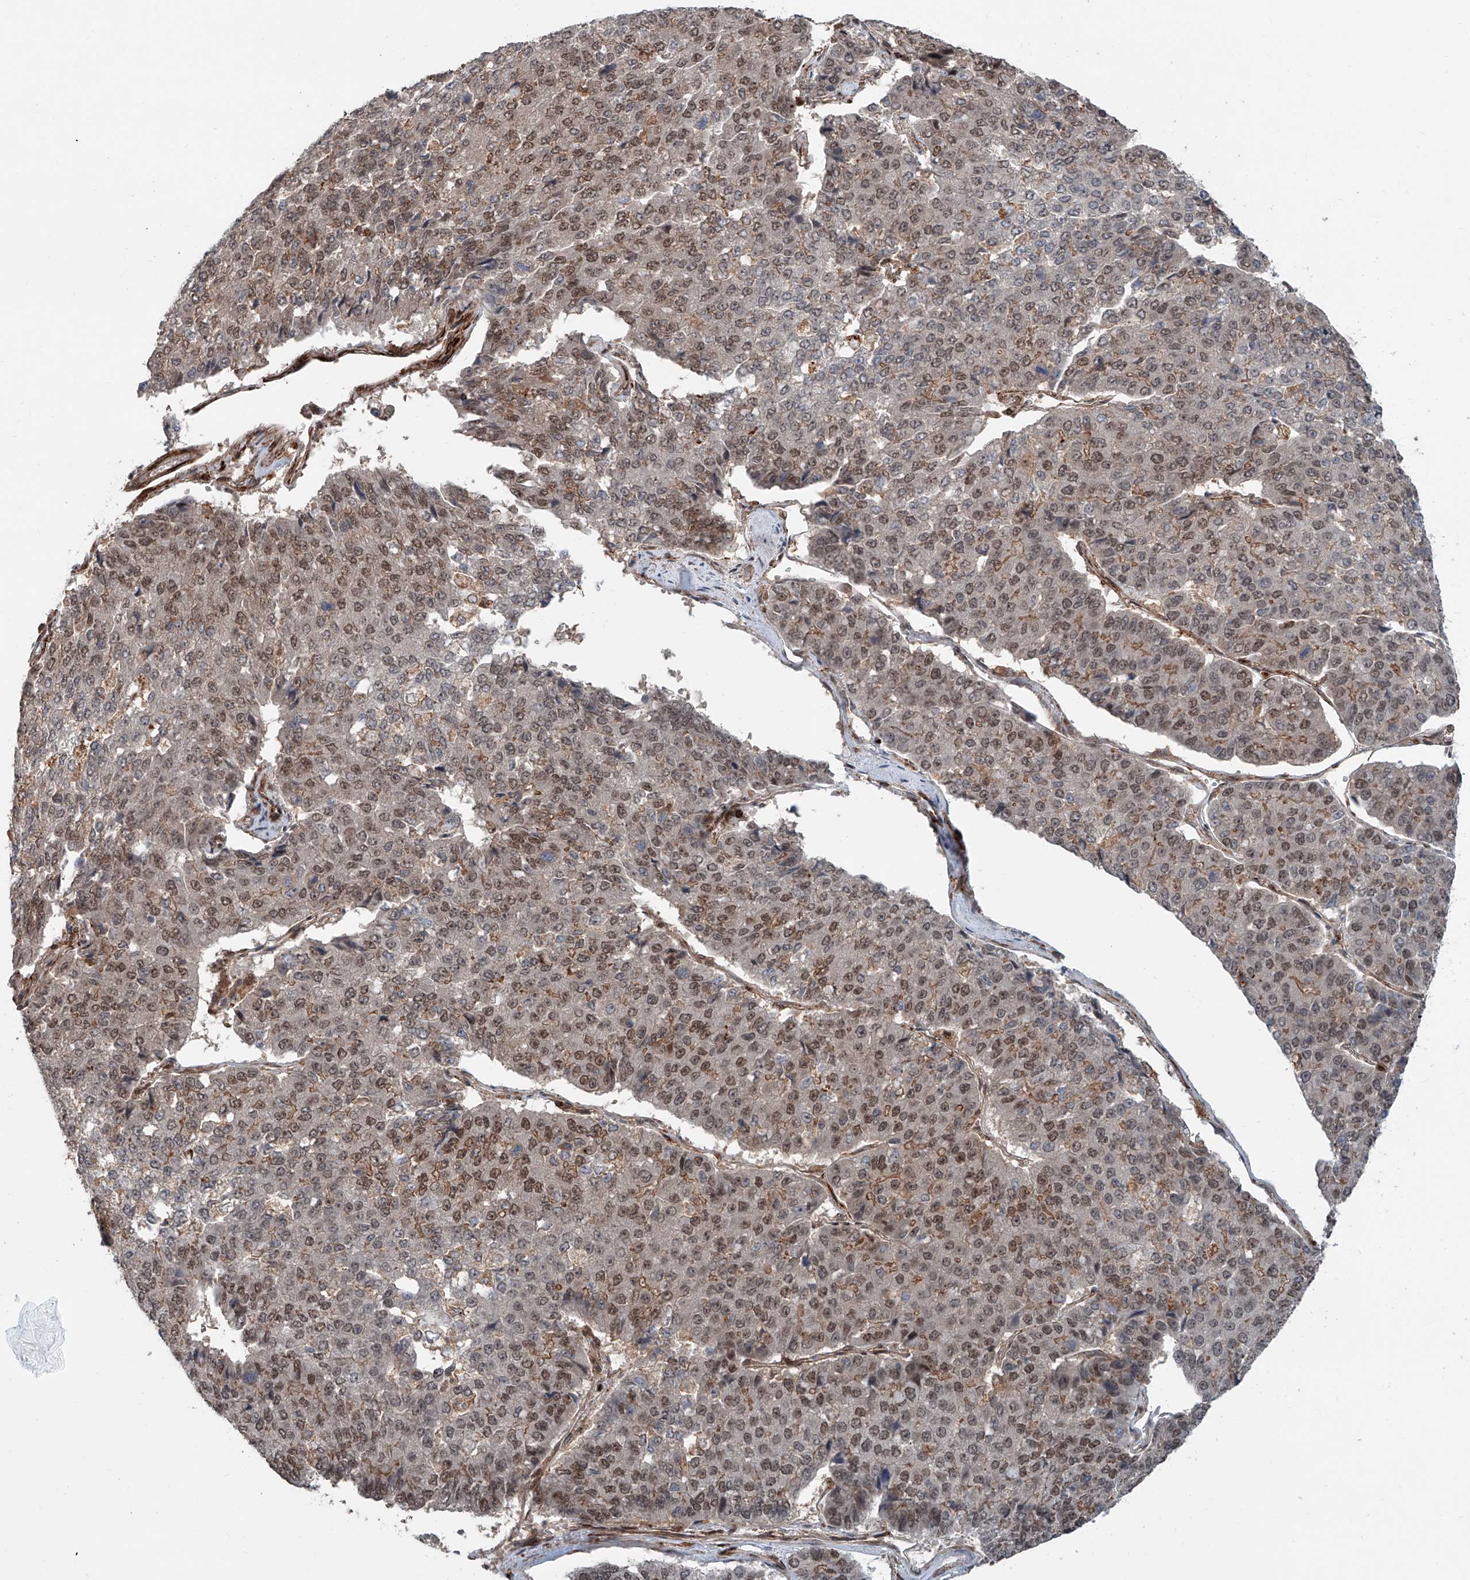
{"staining": {"intensity": "moderate", "quantity": "25%-75%", "location": "nuclear"}, "tissue": "pancreatic cancer", "cell_type": "Tumor cells", "image_type": "cancer", "snomed": [{"axis": "morphology", "description": "Adenocarcinoma, NOS"}, {"axis": "topography", "description": "Pancreas"}], "caption": "Tumor cells reveal moderate nuclear expression in approximately 25%-75% of cells in pancreatic adenocarcinoma. (Stains: DAB (3,3'-diaminobenzidine) in brown, nuclei in blue, Microscopy: brightfield microscopy at high magnification).", "gene": "SDE2", "patient": {"sex": "male", "age": 50}}